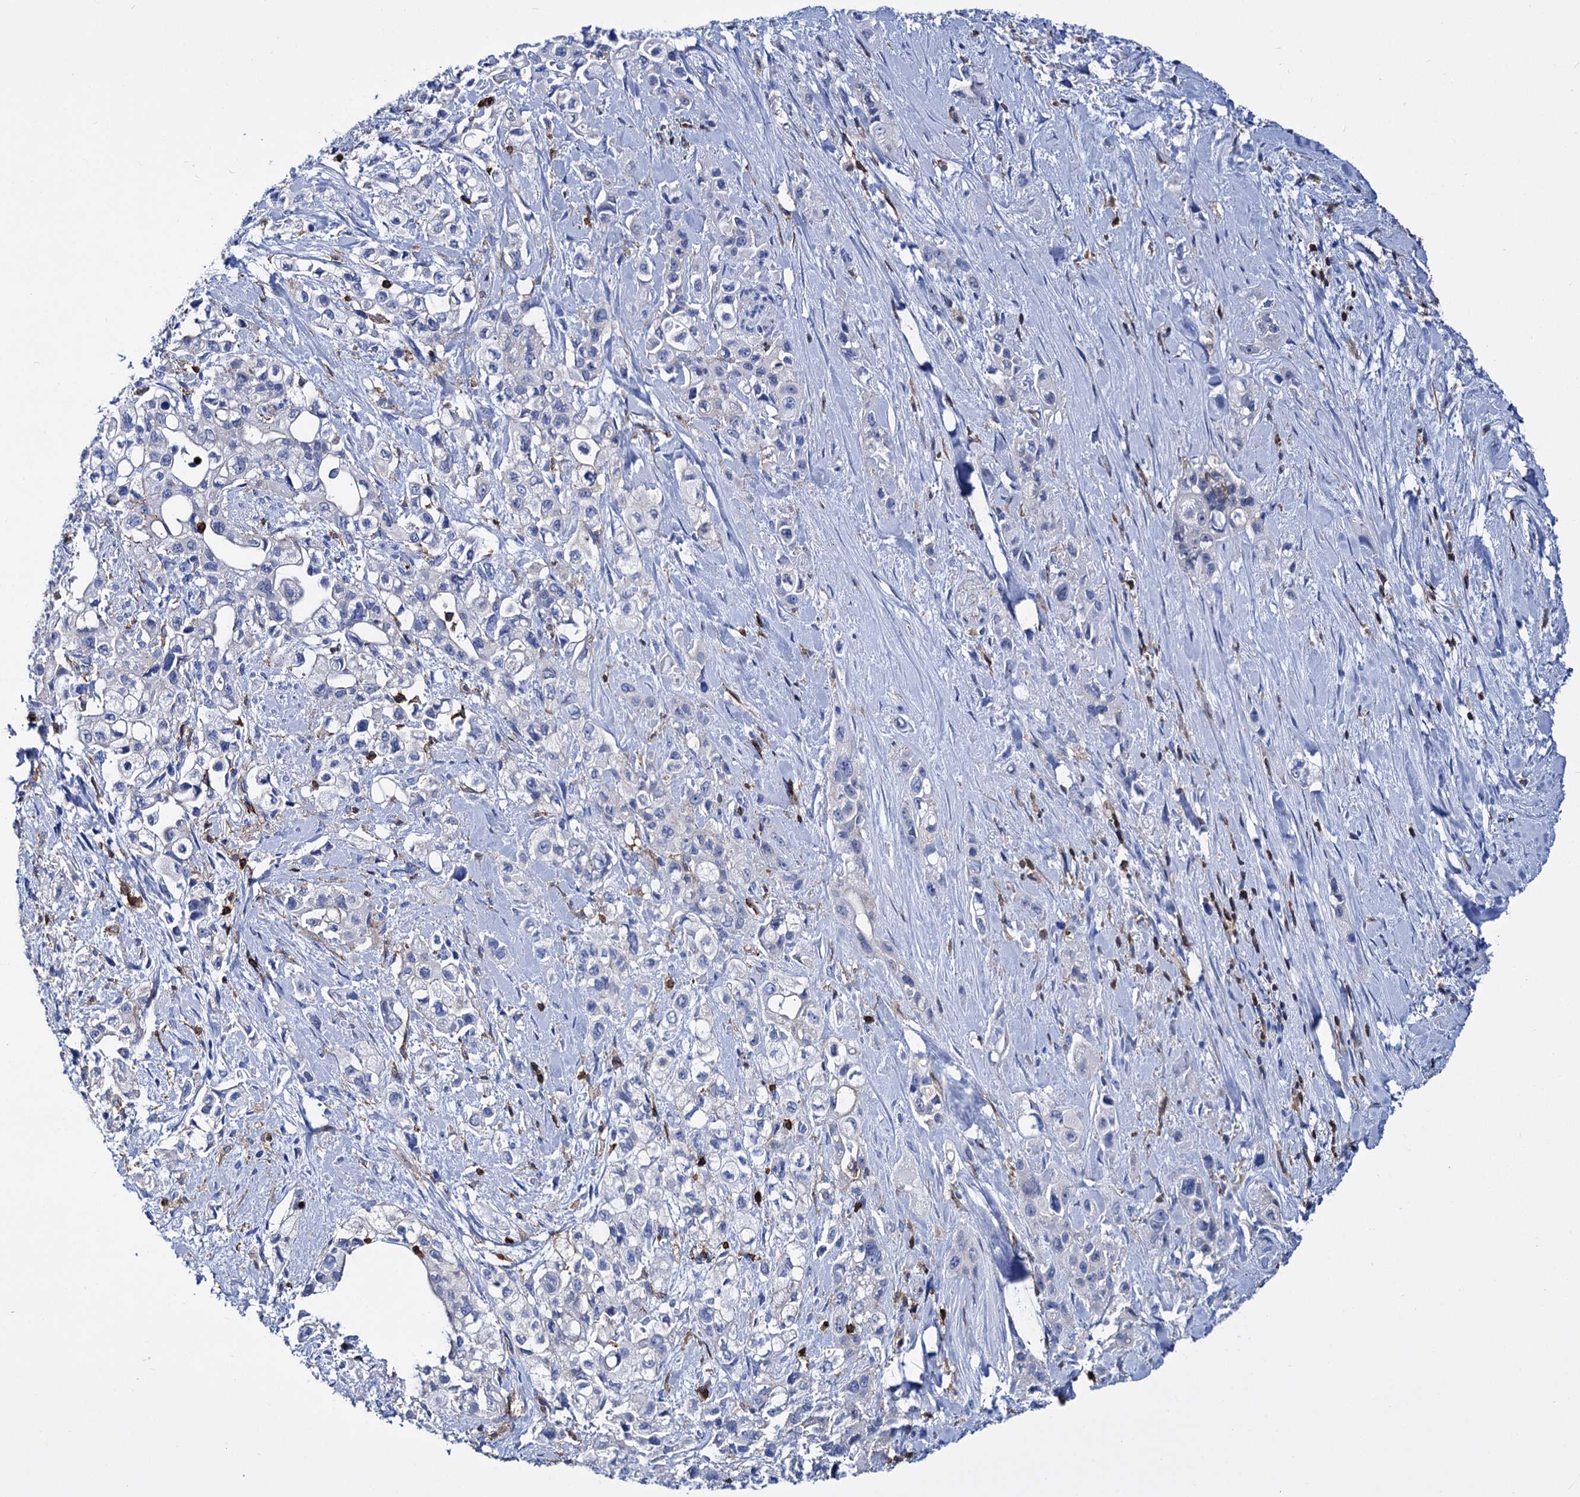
{"staining": {"intensity": "negative", "quantity": "none", "location": "none"}, "tissue": "pancreatic cancer", "cell_type": "Tumor cells", "image_type": "cancer", "snomed": [{"axis": "morphology", "description": "Adenocarcinoma, NOS"}, {"axis": "topography", "description": "Pancreas"}], "caption": "Immunohistochemical staining of pancreatic cancer shows no significant positivity in tumor cells.", "gene": "DEF6", "patient": {"sex": "female", "age": 66}}